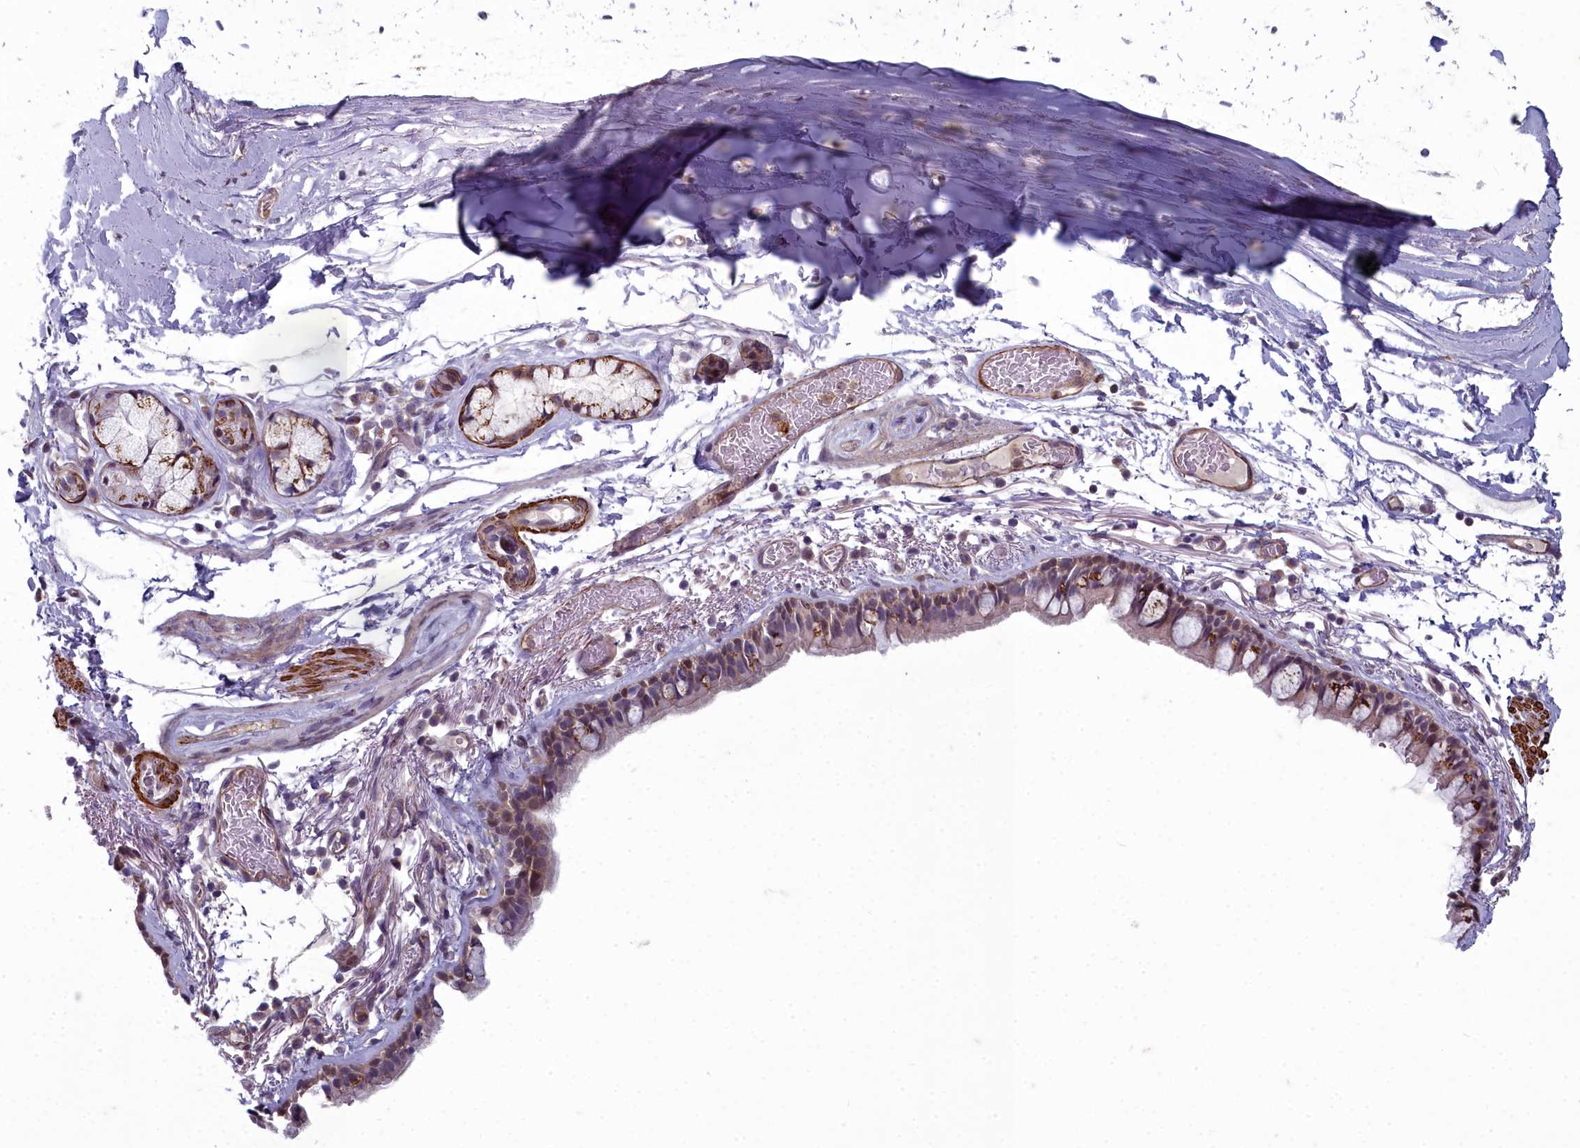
{"staining": {"intensity": "strong", "quantity": "25%-75%", "location": "cytoplasmic/membranous"}, "tissue": "bronchus", "cell_type": "Respiratory epithelial cells", "image_type": "normal", "snomed": [{"axis": "morphology", "description": "Normal tissue, NOS"}, {"axis": "topography", "description": "Cartilage tissue"}], "caption": "A high-resolution image shows IHC staining of normal bronchus, which reveals strong cytoplasmic/membranous positivity in approximately 25%-75% of respiratory epithelial cells.", "gene": "ZNF626", "patient": {"sex": "male", "age": 63}}